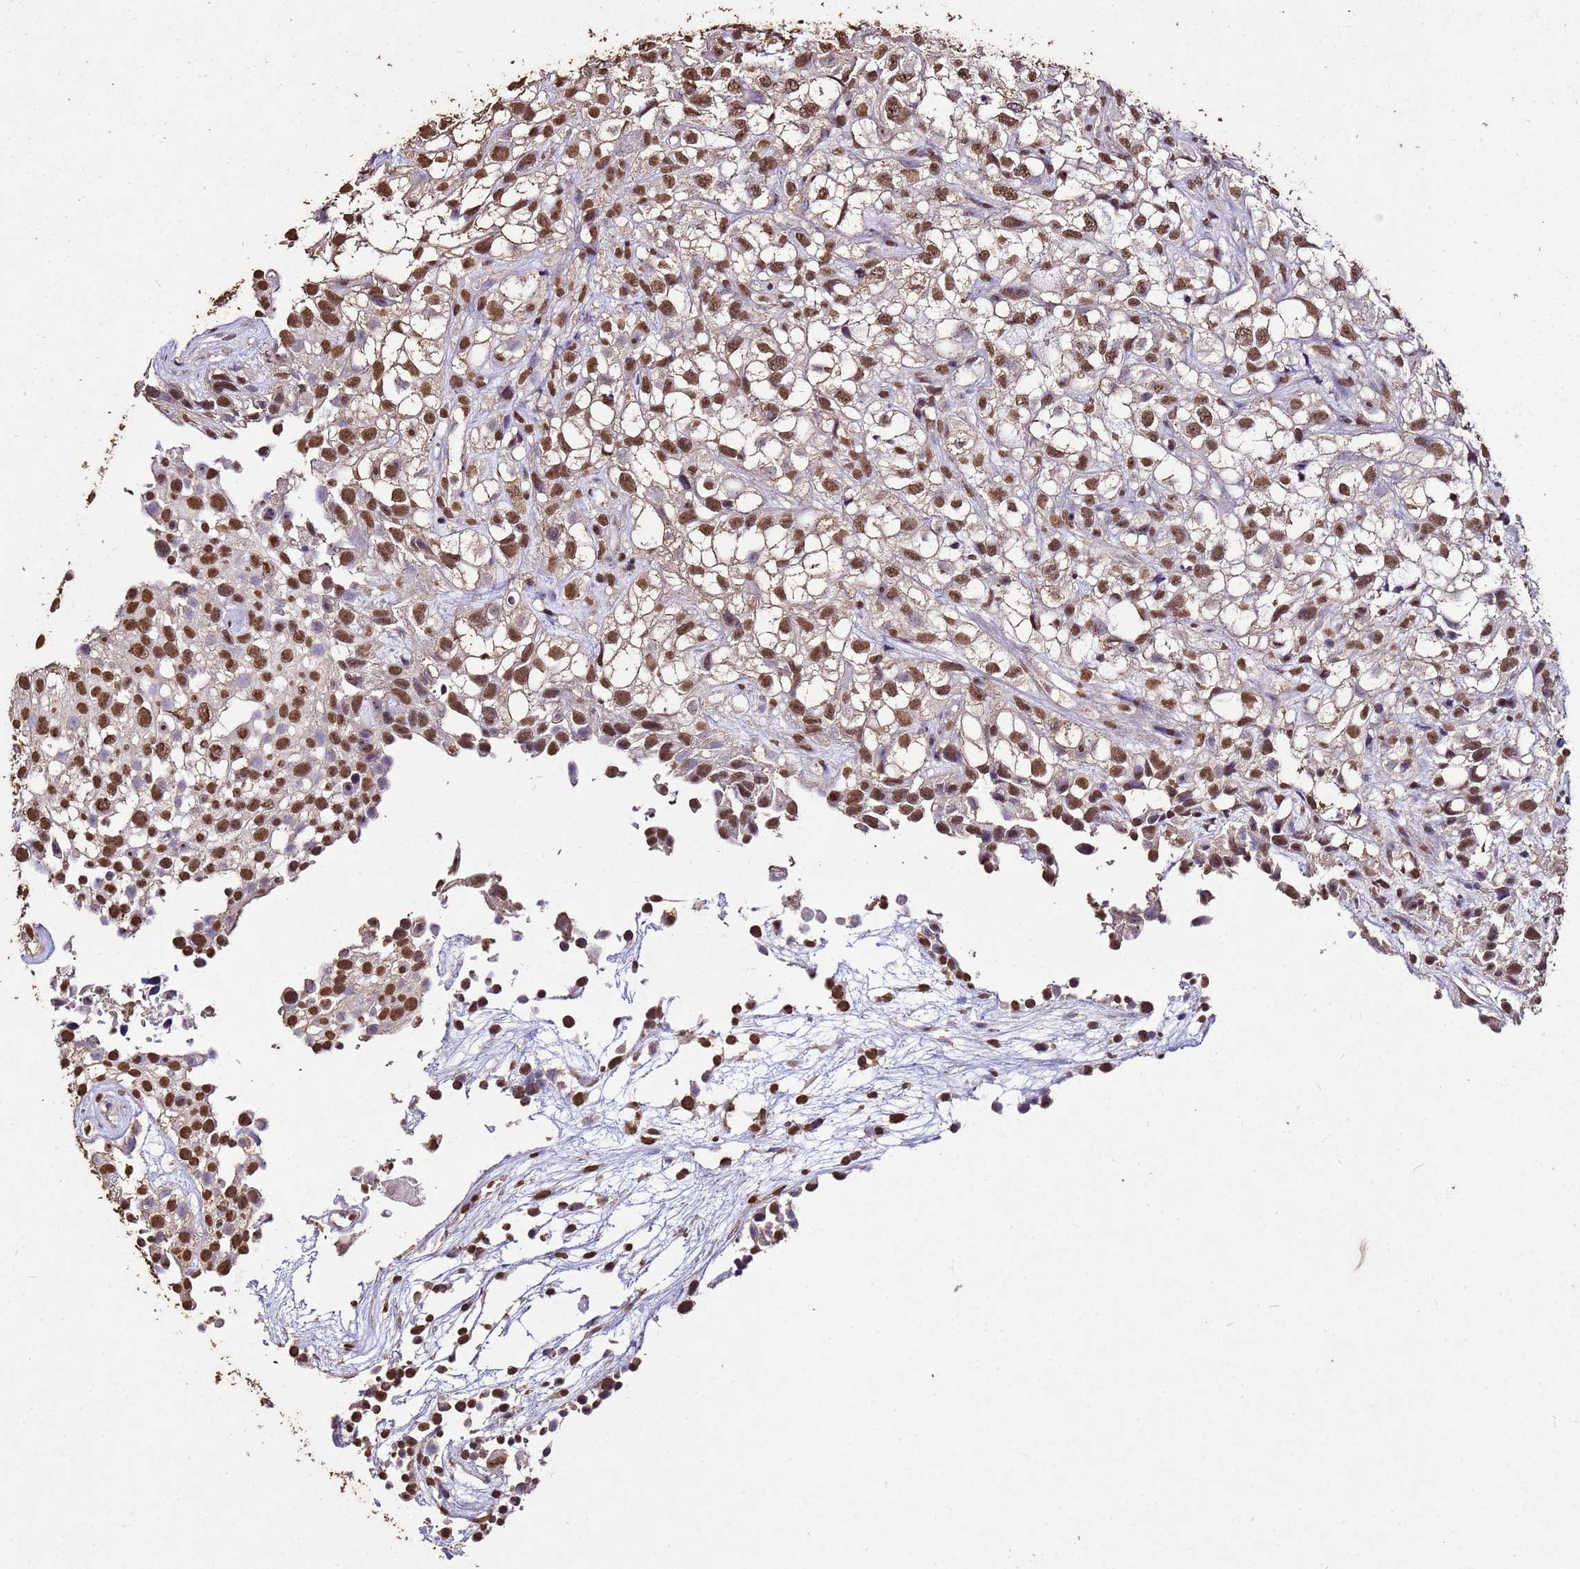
{"staining": {"intensity": "moderate", "quantity": ">75%", "location": "nuclear"}, "tissue": "urothelial cancer", "cell_type": "Tumor cells", "image_type": "cancer", "snomed": [{"axis": "morphology", "description": "Urothelial carcinoma, High grade"}, {"axis": "topography", "description": "Urinary bladder"}], "caption": "The photomicrograph shows immunohistochemical staining of urothelial cancer. There is moderate nuclear positivity is identified in approximately >75% of tumor cells.", "gene": "MYOCD", "patient": {"sex": "male", "age": 56}}